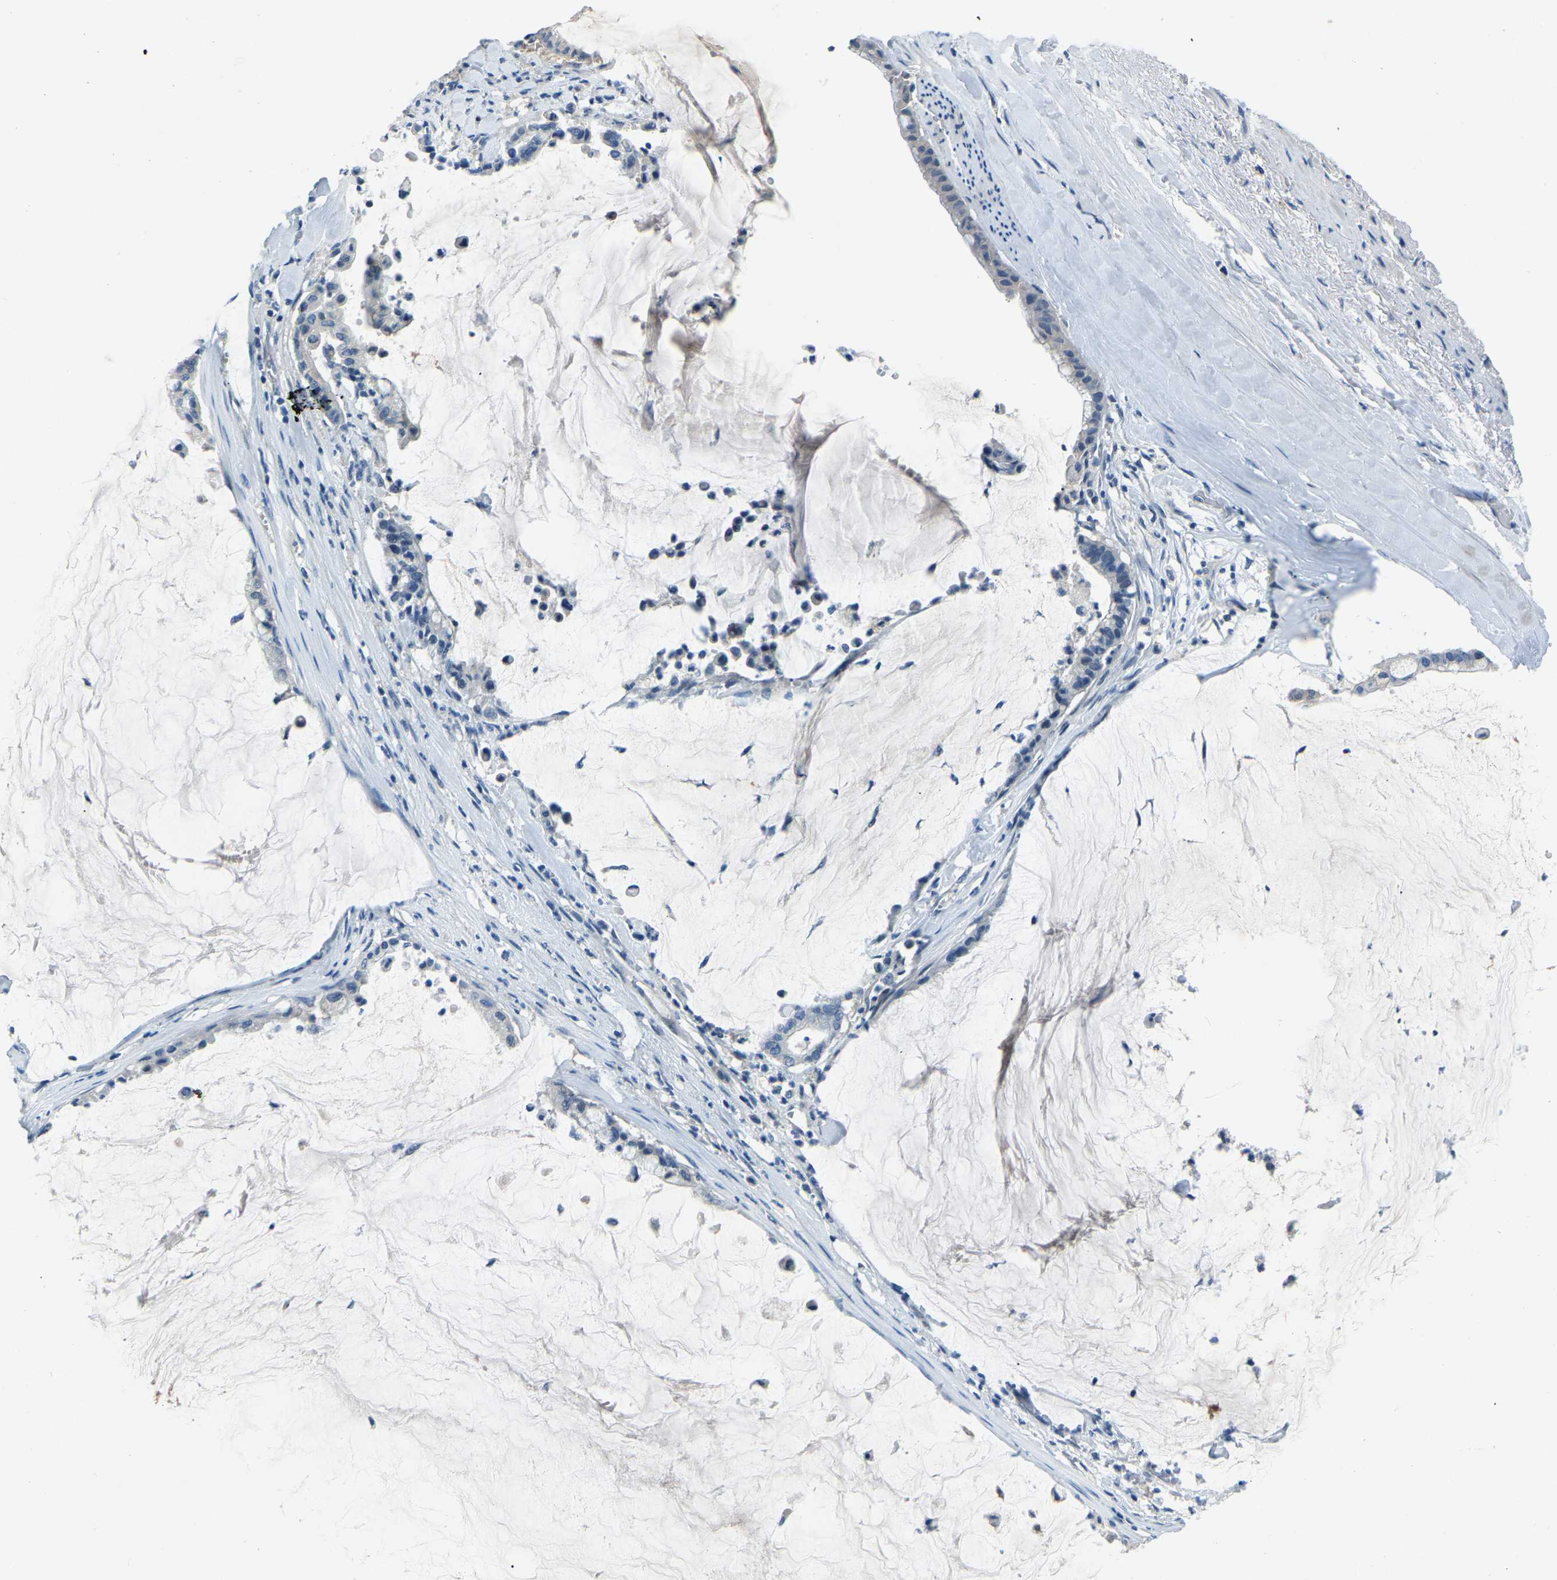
{"staining": {"intensity": "negative", "quantity": "none", "location": "none"}, "tissue": "pancreatic cancer", "cell_type": "Tumor cells", "image_type": "cancer", "snomed": [{"axis": "morphology", "description": "Adenocarcinoma, NOS"}, {"axis": "topography", "description": "Pancreas"}], "caption": "DAB (3,3'-diaminobenzidine) immunohistochemical staining of human pancreatic adenocarcinoma exhibits no significant expression in tumor cells.", "gene": "XIRP1", "patient": {"sex": "male", "age": 41}}